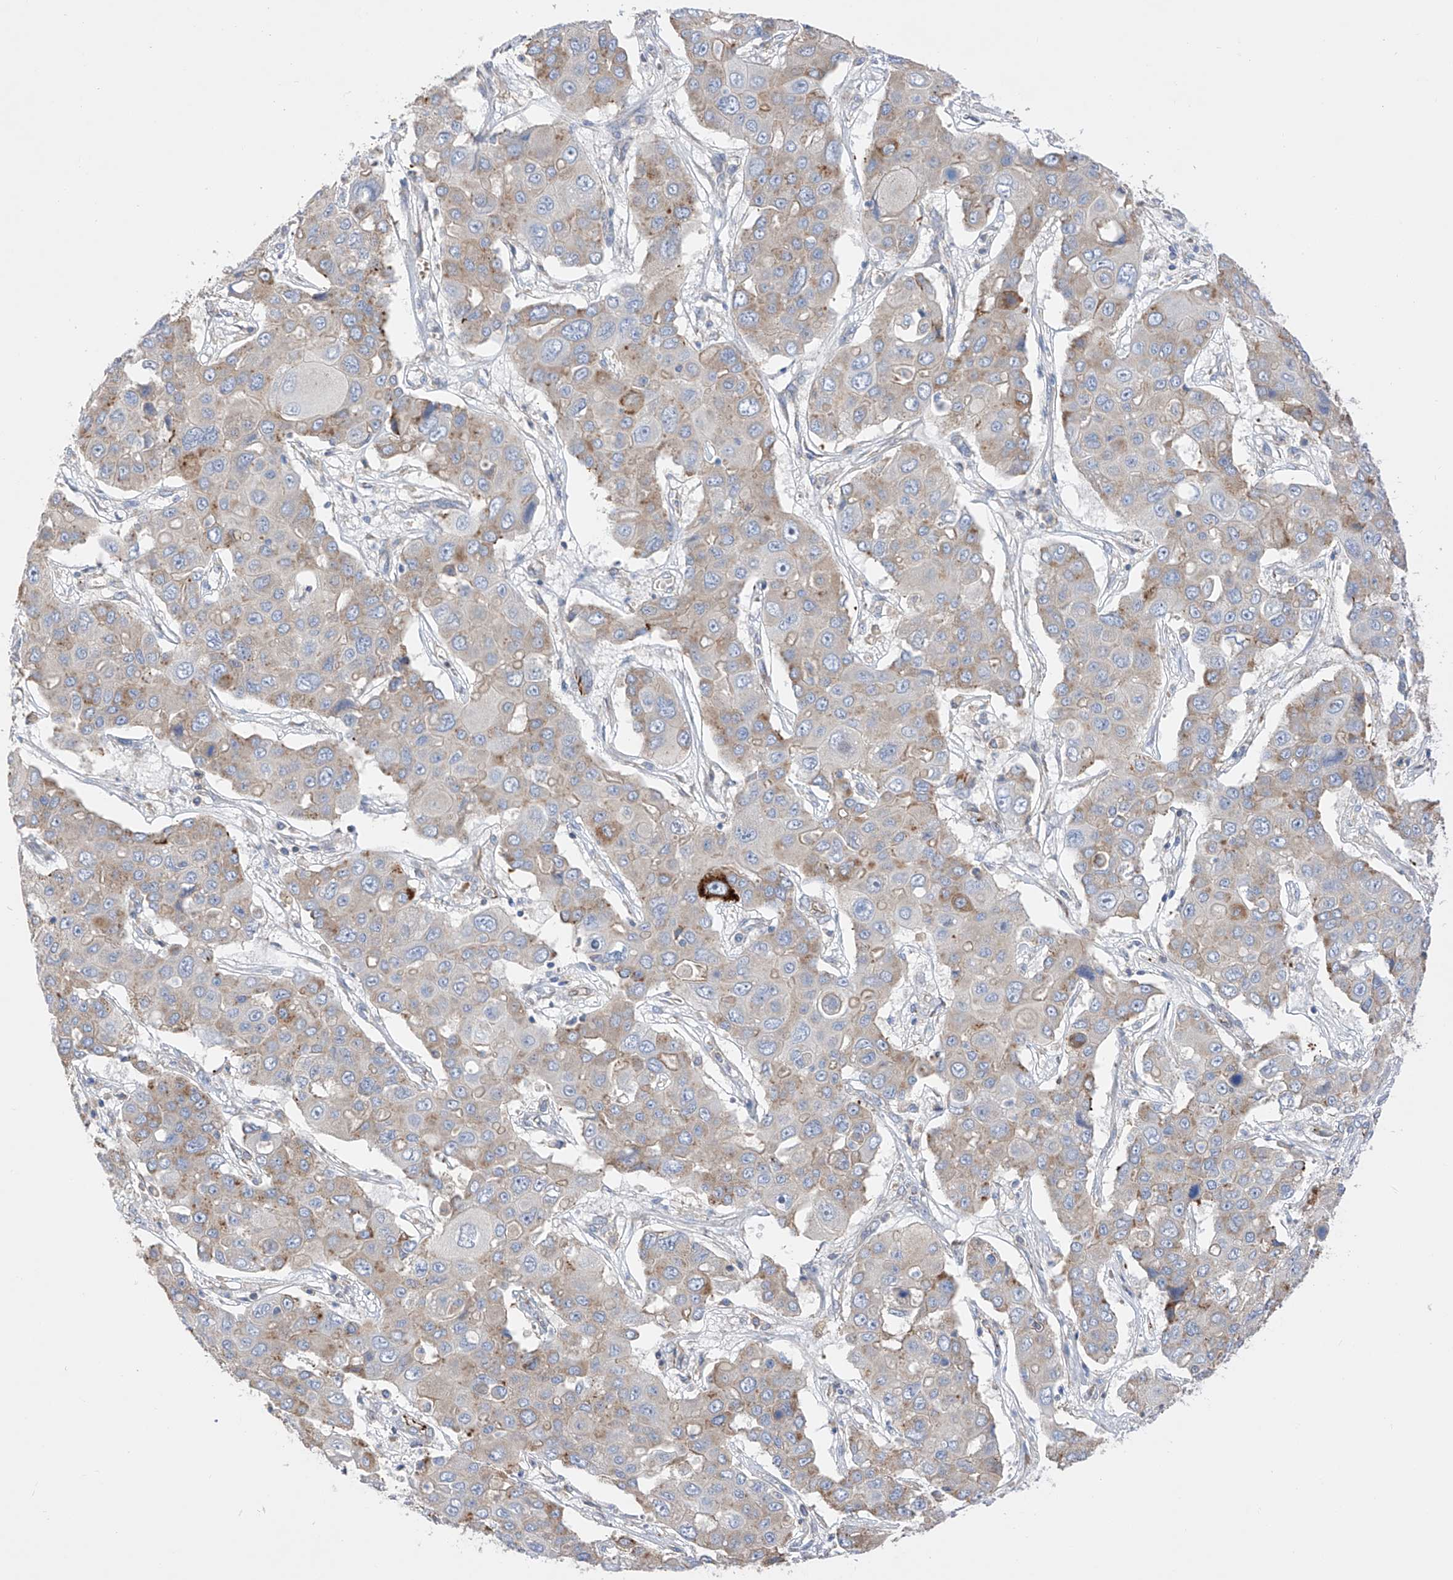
{"staining": {"intensity": "strong", "quantity": "<25%", "location": "cytoplasmic/membranous"}, "tissue": "liver cancer", "cell_type": "Tumor cells", "image_type": "cancer", "snomed": [{"axis": "morphology", "description": "Cholangiocarcinoma"}, {"axis": "topography", "description": "Liver"}], "caption": "High-power microscopy captured an immunohistochemistry (IHC) image of liver cancer (cholangiocarcinoma), revealing strong cytoplasmic/membranous expression in about <25% of tumor cells.", "gene": "NFATC4", "patient": {"sex": "male", "age": 67}}